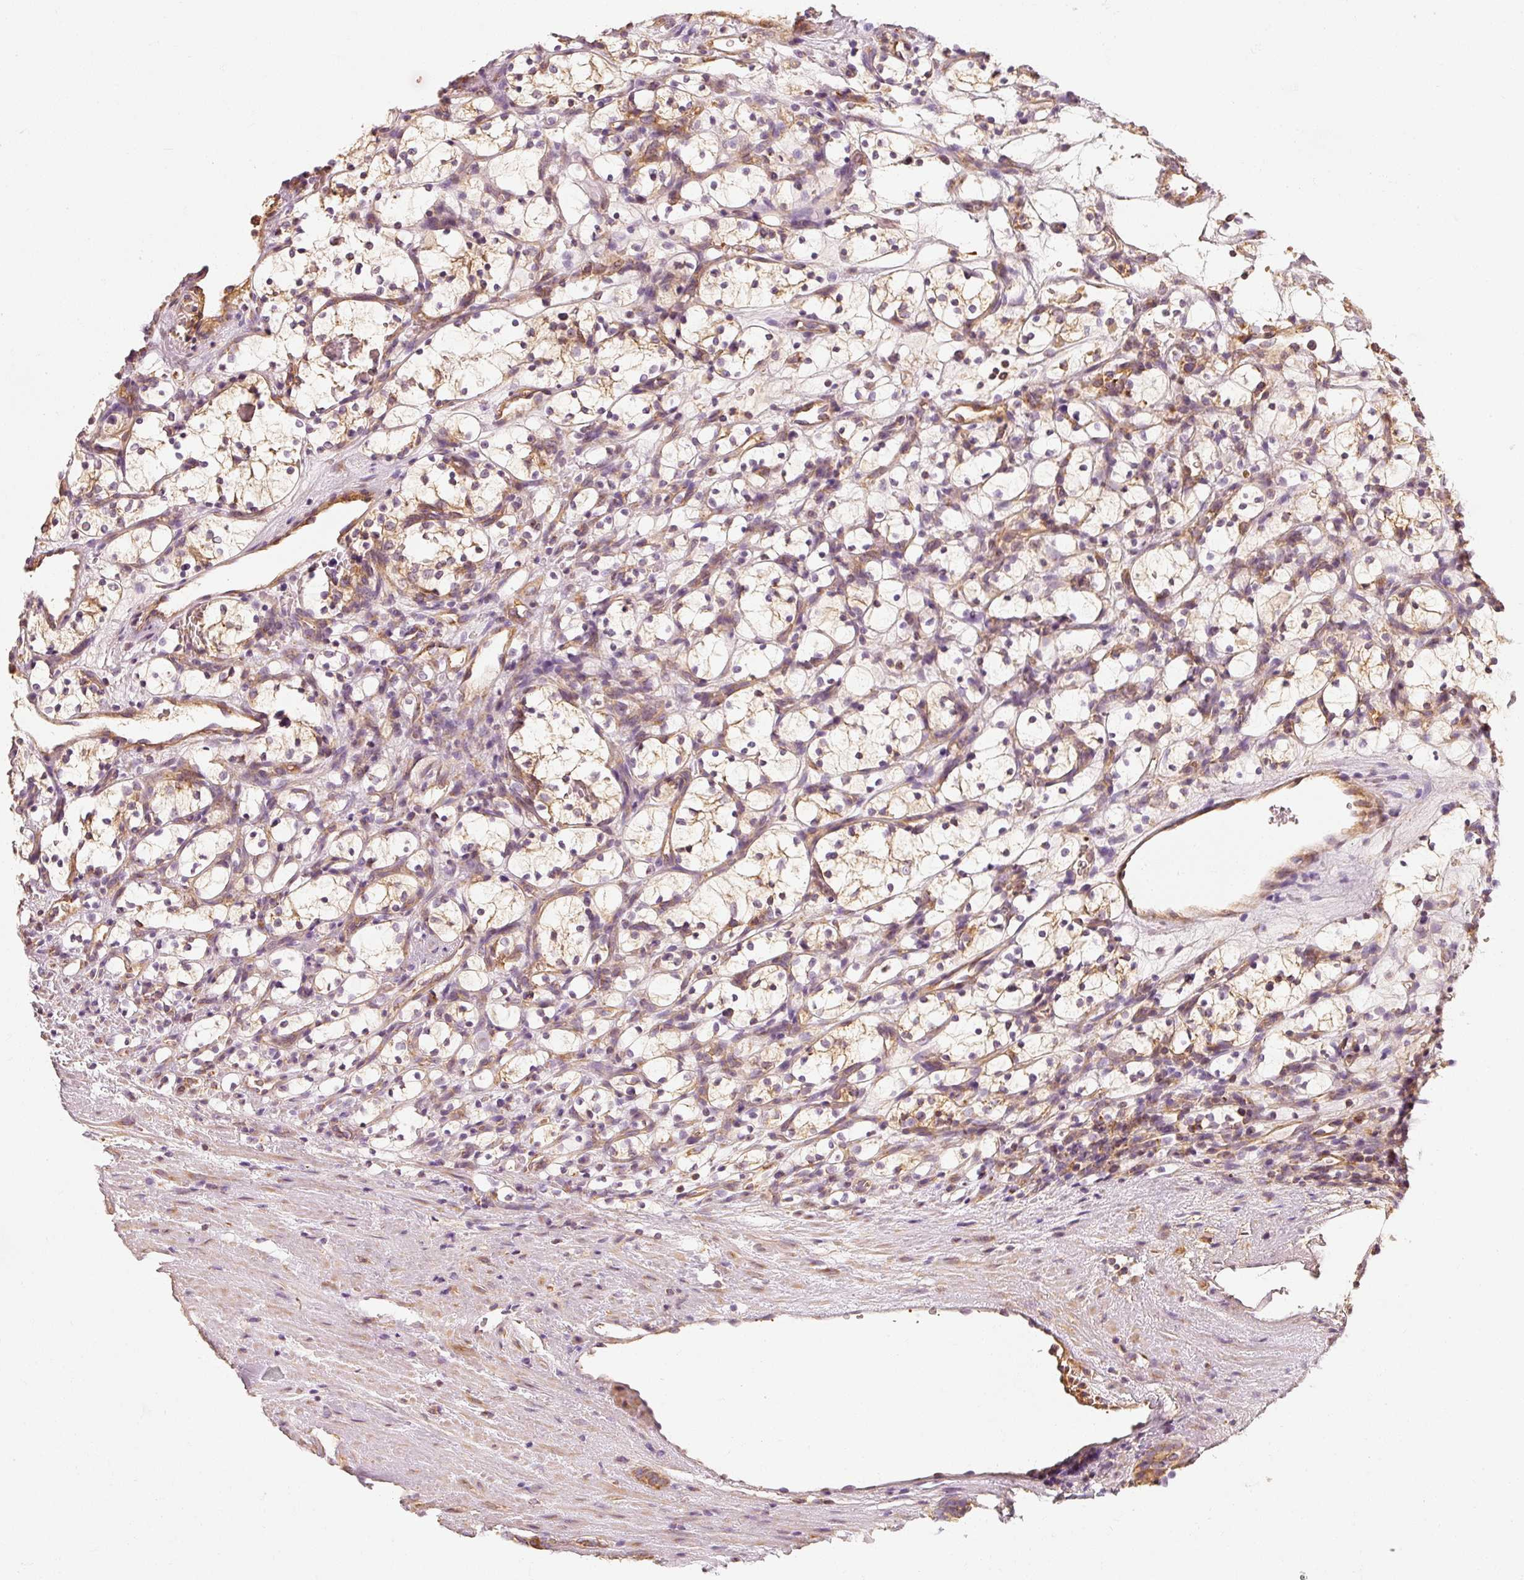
{"staining": {"intensity": "weak", "quantity": ">75%", "location": "cytoplasmic/membranous"}, "tissue": "renal cancer", "cell_type": "Tumor cells", "image_type": "cancer", "snomed": [{"axis": "morphology", "description": "Adenocarcinoma, NOS"}, {"axis": "topography", "description": "Kidney"}], "caption": "Protein expression analysis of renal adenocarcinoma demonstrates weak cytoplasmic/membranous staining in about >75% of tumor cells.", "gene": "TOMM40", "patient": {"sex": "female", "age": 69}}